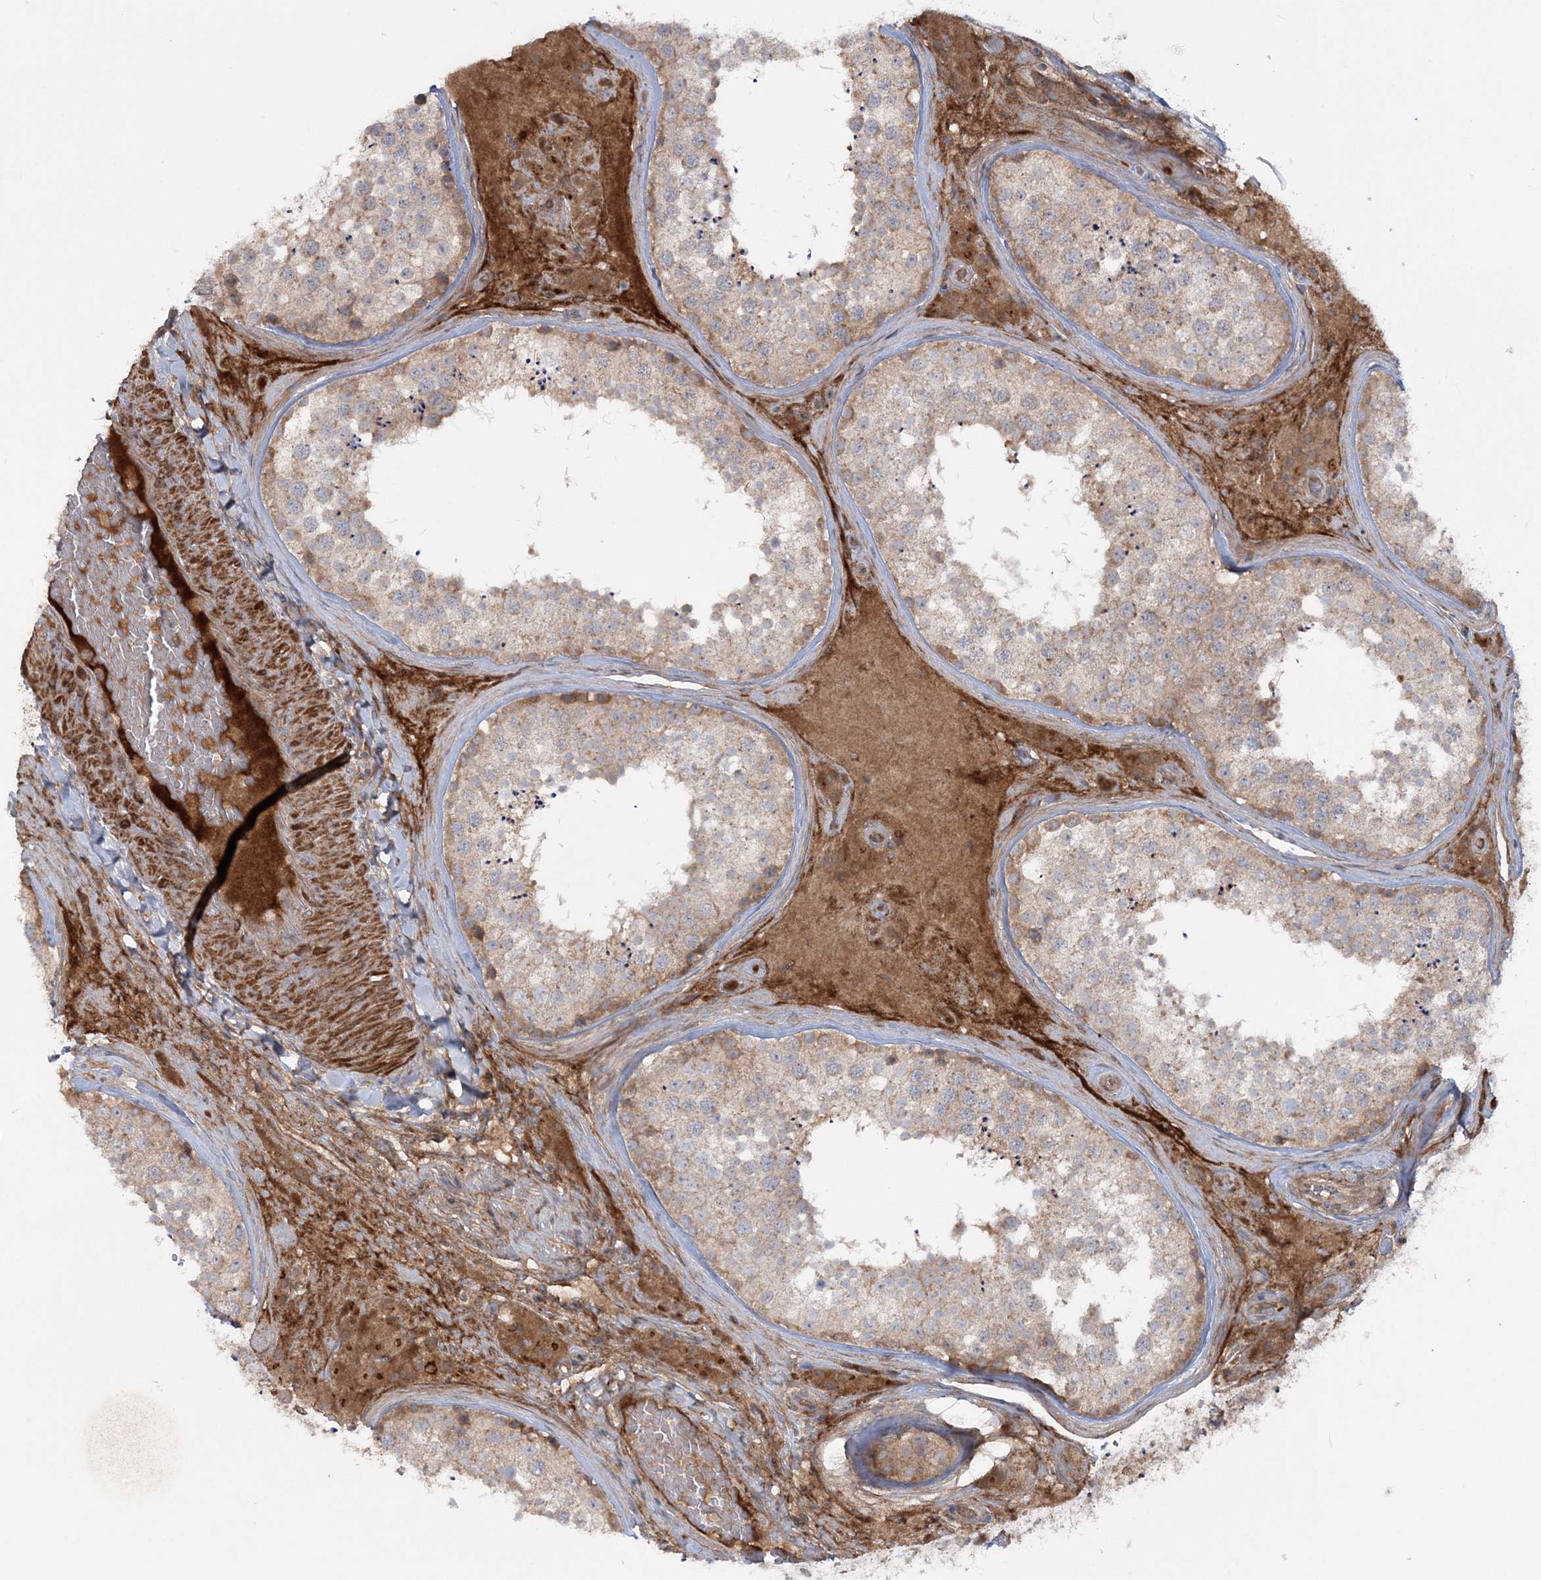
{"staining": {"intensity": "moderate", "quantity": ">75%", "location": "cytoplasmic/membranous"}, "tissue": "testis", "cell_type": "Cells in seminiferous ducts", "image_type": "normal", "snomed": [{"axis": "morphology", "description": "Normal tissue, NOS"}, {"axis": "topography", "description": "Testis"}], "caption": "Protein analysis of normal testis shows moderate cytoplasmic/membranous positivity in approximately >75% of cells in seminiferous ducts. Nuclei are stained in blue.", "gene": "MOCS2", "patient": {"sex": "male", "age": 46}}